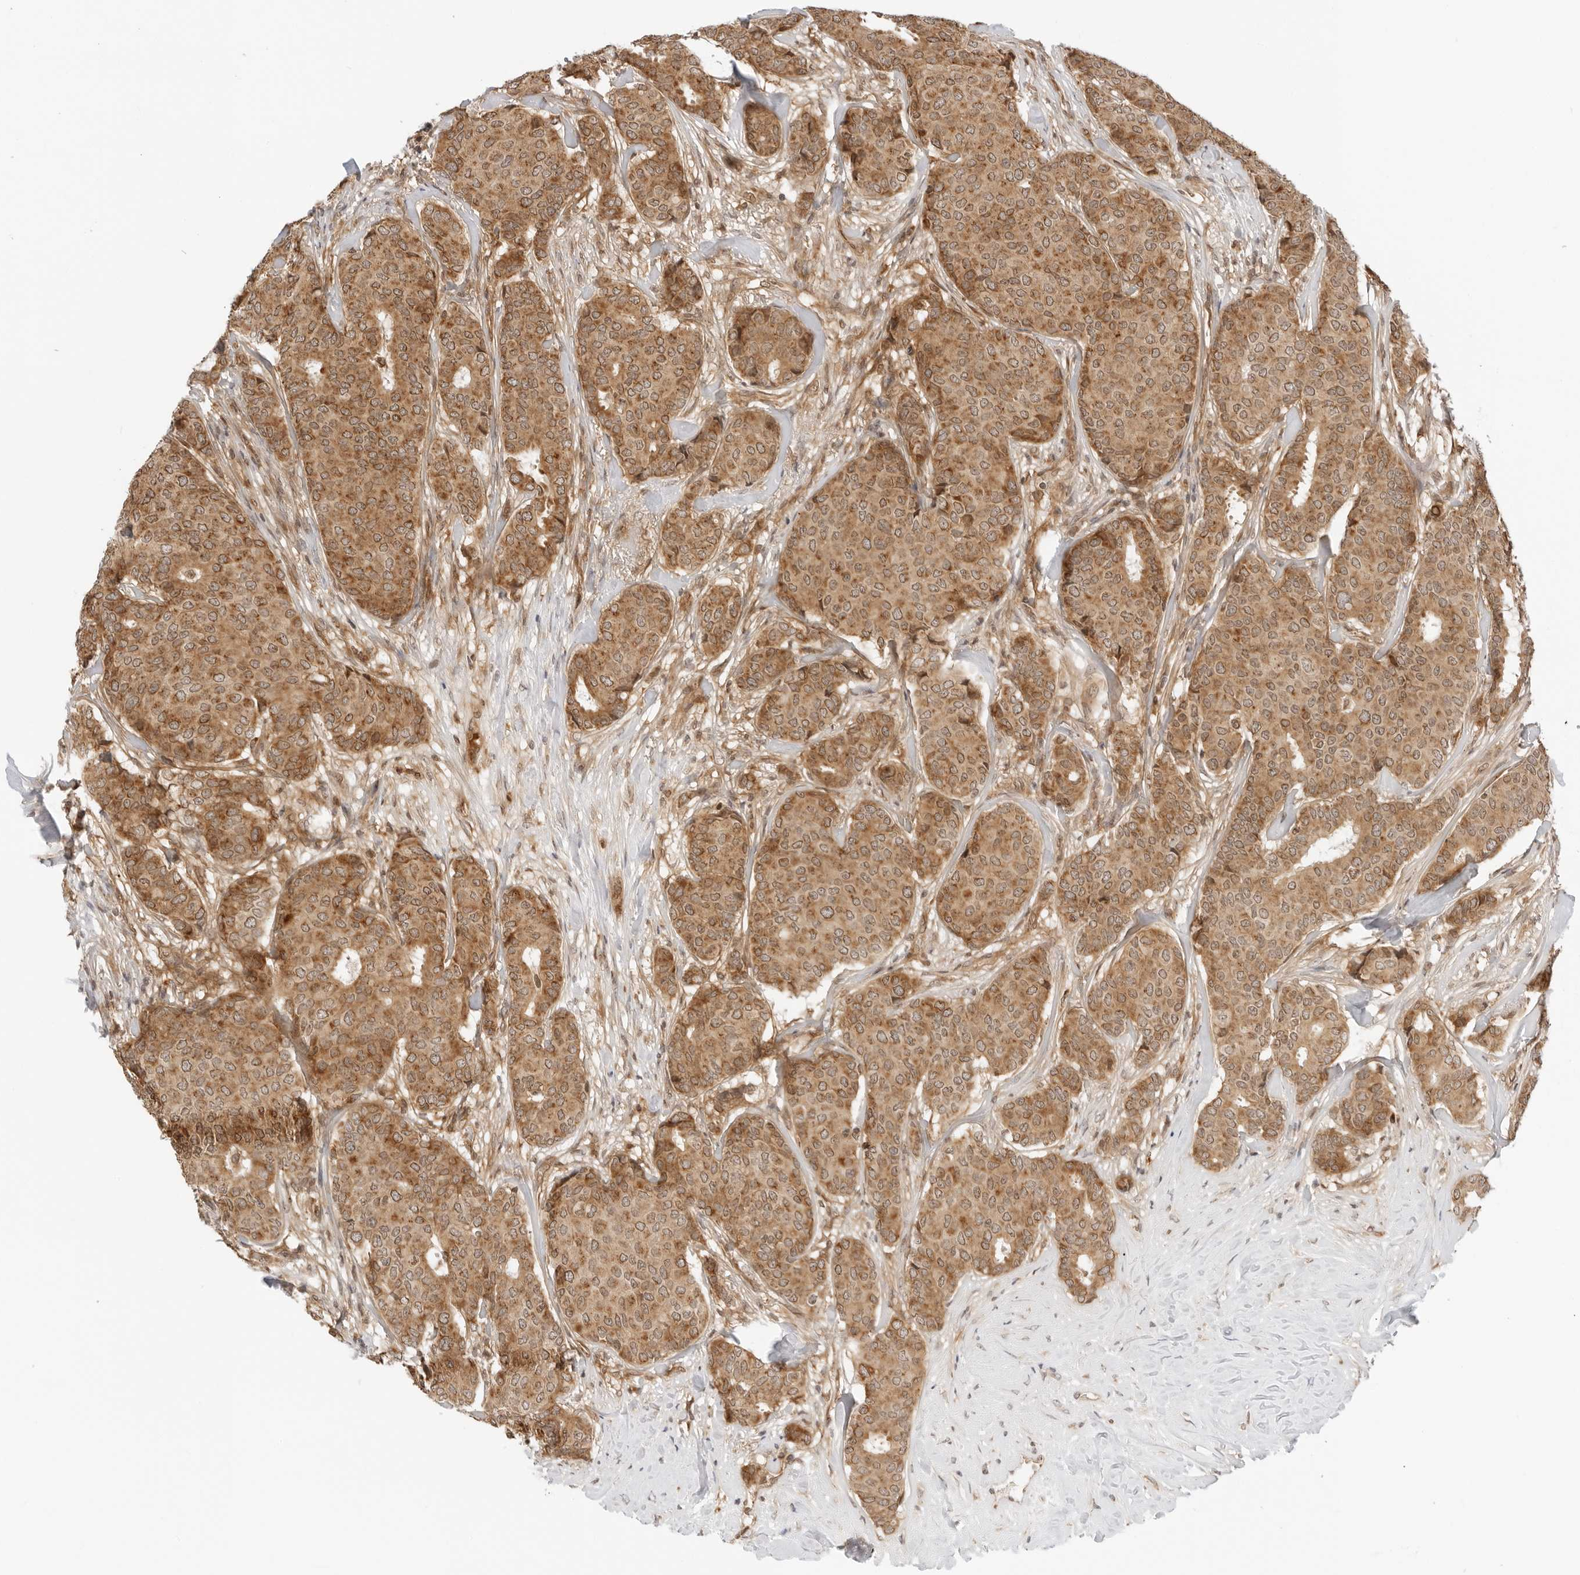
{"staining": {"intensity": "moderate", "quantity": ">75%", "location": "cytoplasmic/membranous"}, "tissue": "breast cancer", "cell_type": "Tumor cells", "image_type": "cancer", "snomed": [{"axis": "morphology", "description": "Duct carcinoma"}, {"axis": "topography", "description": "Breast"}], "caption": "Brown immunohistochemical staining in breast cancer reveals moderate cytoplasmic/membranous staining in about >75% of tumor cells.", "gene": "RC3H1", "patient": {"sex": "female", "age": 75}}